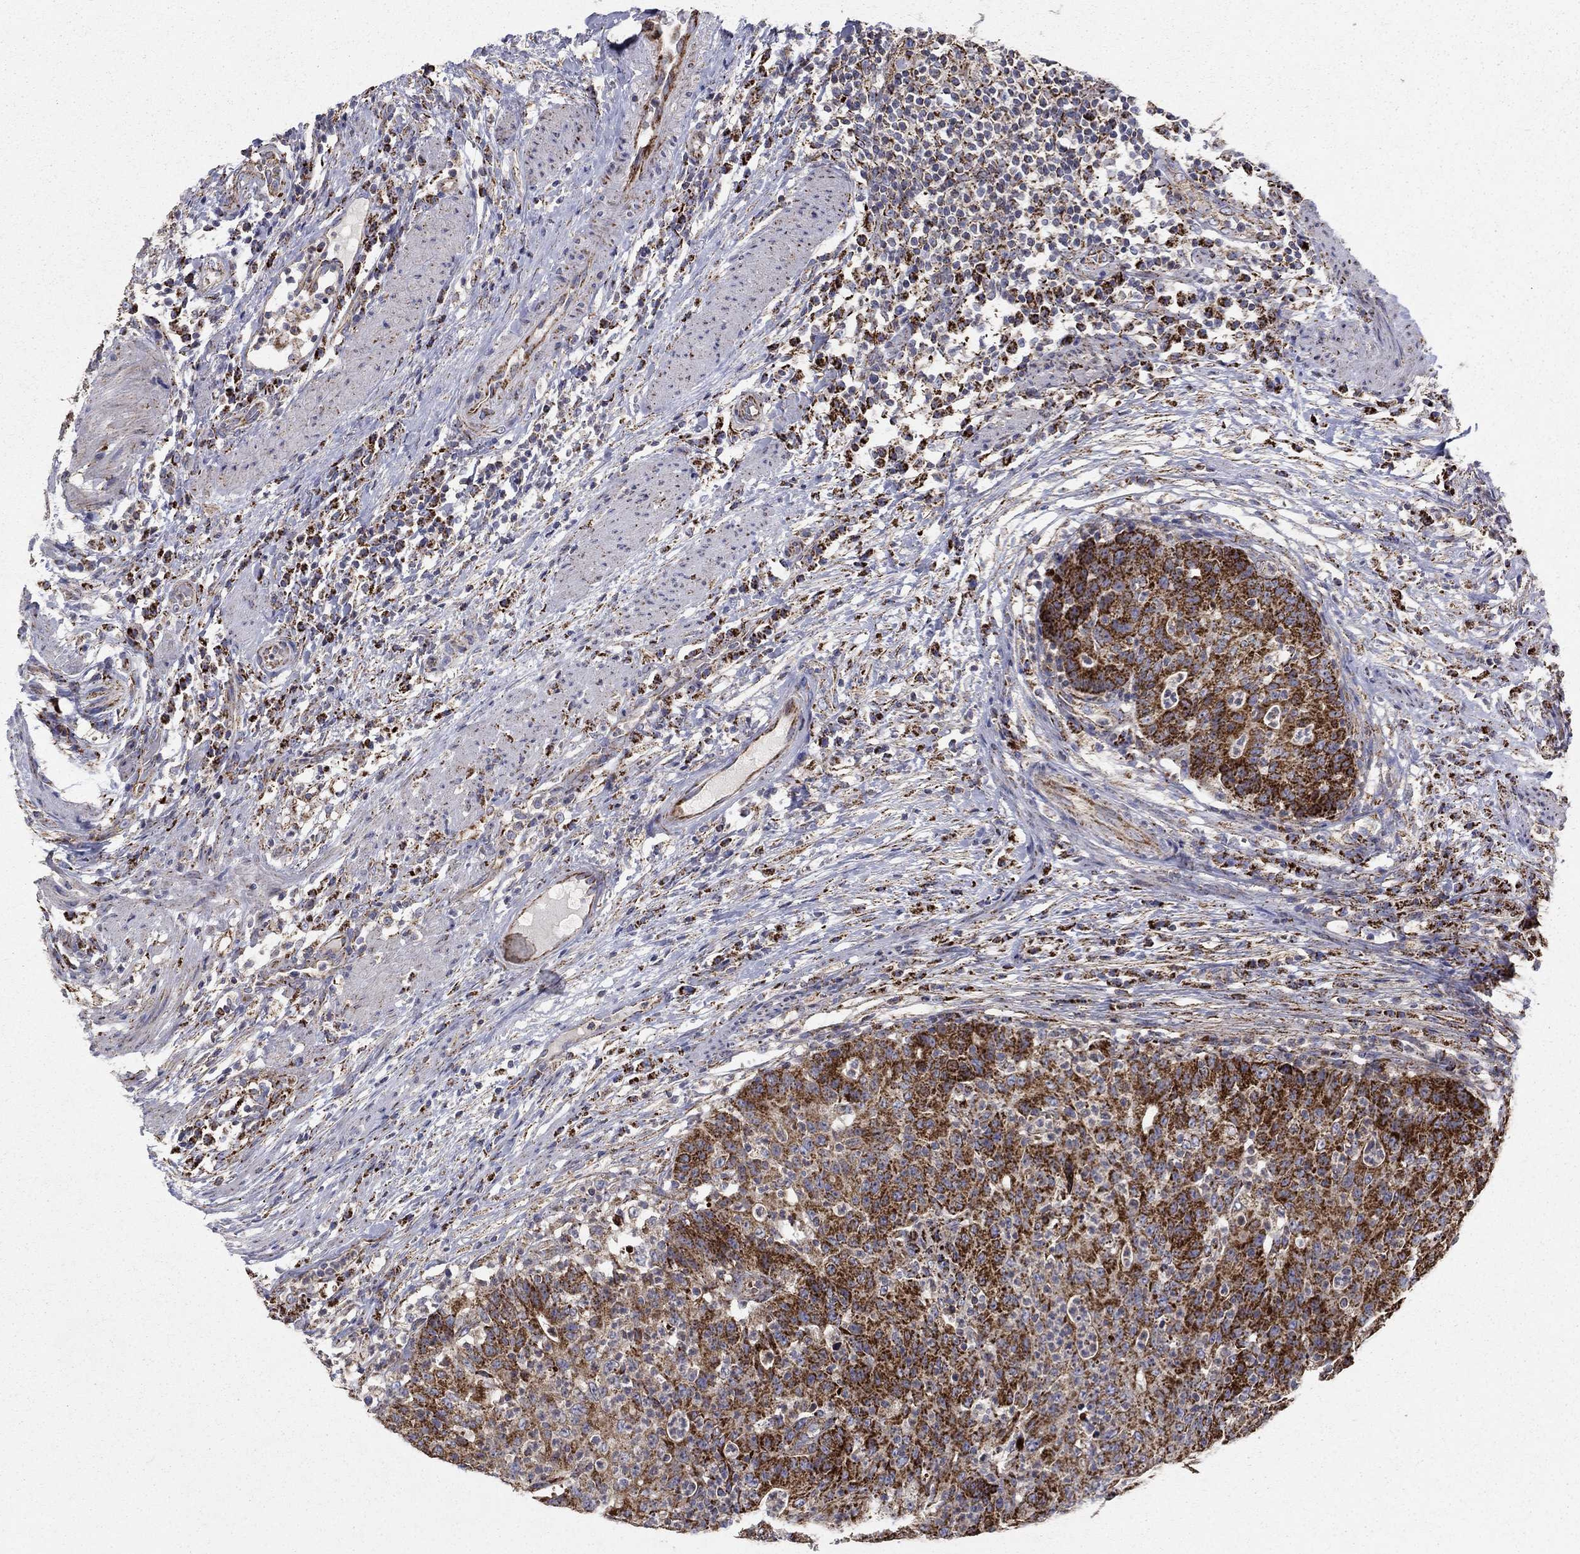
{"staining": {"intensity": "strong", "quantity": ">75%", "location": "cytoplasmic/membranous"}, "tissue": "colorectal cancer", "cell_type": "Tumor cells", "image_type": "cancer", "snomed": [{"axis": "morphology", "description": "Adenocarcinoma, NOS"}, {"axis": "topography", "description": "Colon"}], "caption": "High-power microscopy captured an immunohistochemistry histopathology image of adenocarcinoma (colorectal), revealing strong cytoplasmic/membranous staining in approximately >75% of tumor cells.", "gene": "GCSH", "patient": {"sex": "male", "age": 70}}